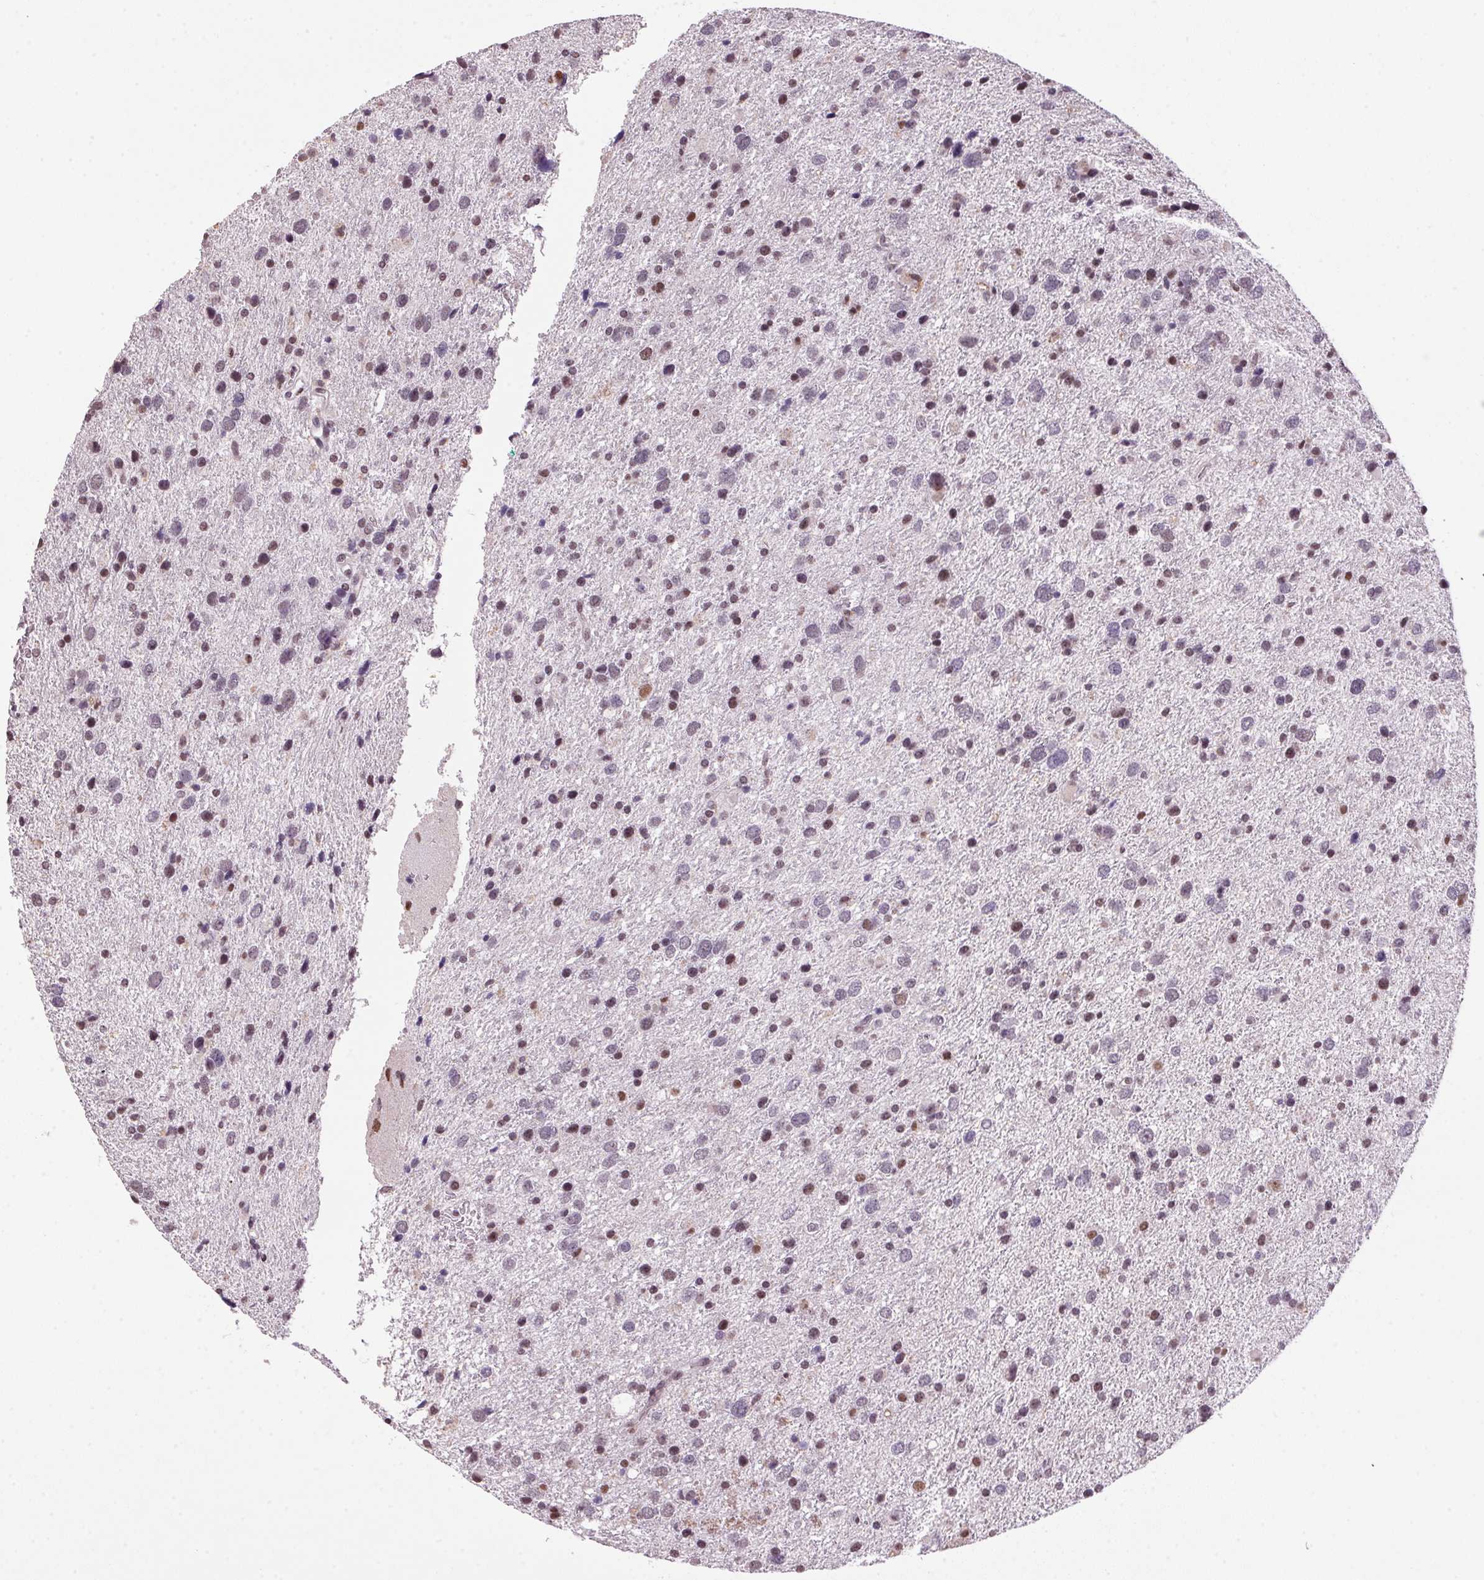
{"staining": {"intensity": "weak", "quantity": "25%-75%", "location": "nuclear"}, "tissue": "glioma", "cell_type": "Tumor cells", "image_type": "cancer", "snomed": [{"axis": "morphology", "description": "Glioma, malignant, Low grade"}, {"axis": "topography", "description": "Brain"}], "caption": "Immunohistochemical staining of malignant glioma (low-grade) displays weak nuclear protein expression in about 25%-75% of tumor cells. (DAB (3,3'-diaminobenzidine) = brown stain, brightfield microscopy at high magnification).", "gene": "ZBTB4", "patient": {"sex": "female", "age": 55}}